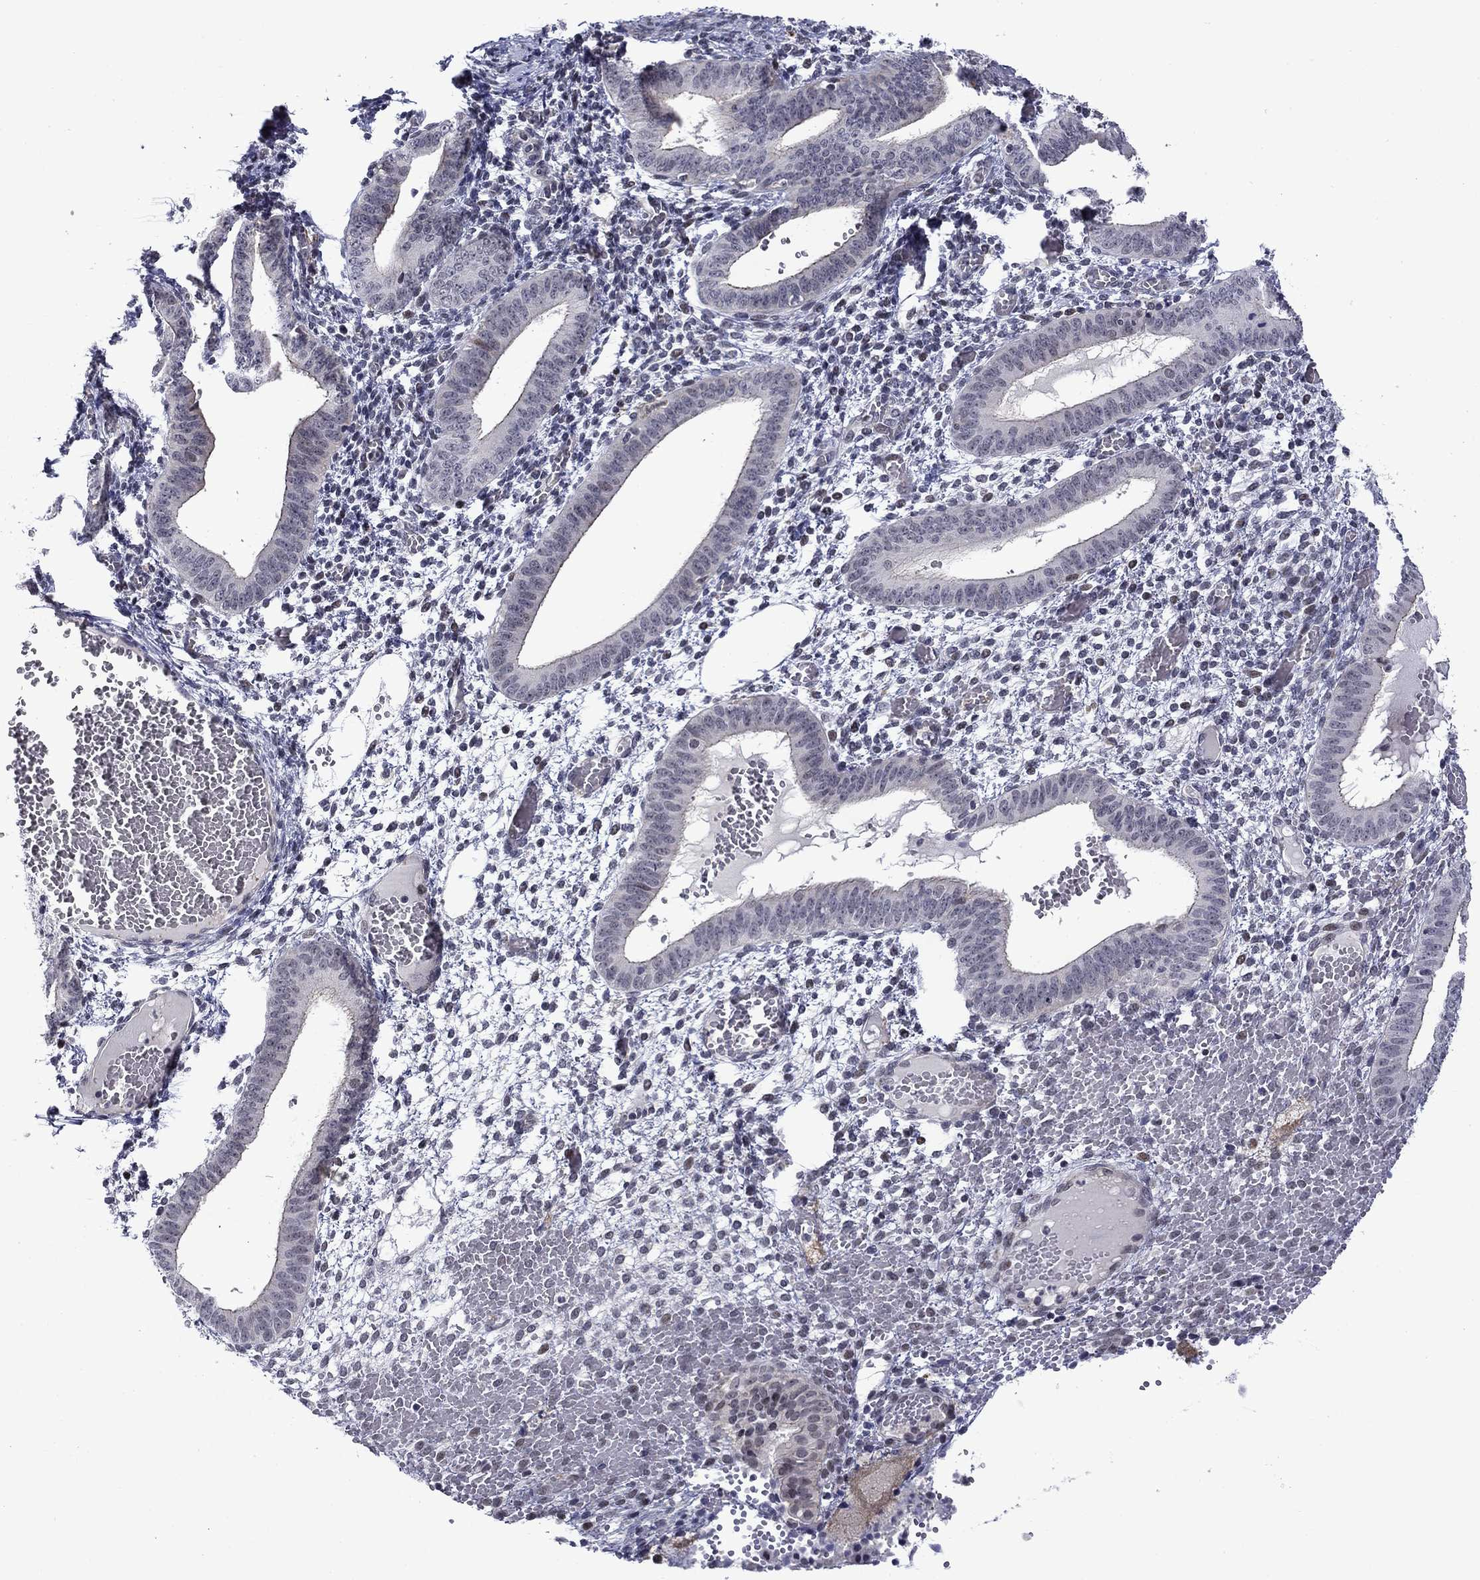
{"staining": {"intensity": "negative", "quantity": "none", "location": "none"}, "tissue": "endometrium", "cell_type": "Cells in endometrial stroma", "image_type": "normal", "snomed": [{"axis": "morphology", "description": "Normal tissue, NOS"}, {"axis": "topography", "description": "Endometrium"}], "caption": "Endometrium was stained to show a protein in brown. There is no significant staining in cells in endometrial stroma.", "gene": "B3GAT1", "patient": {"sex": "female", "age": 42}}